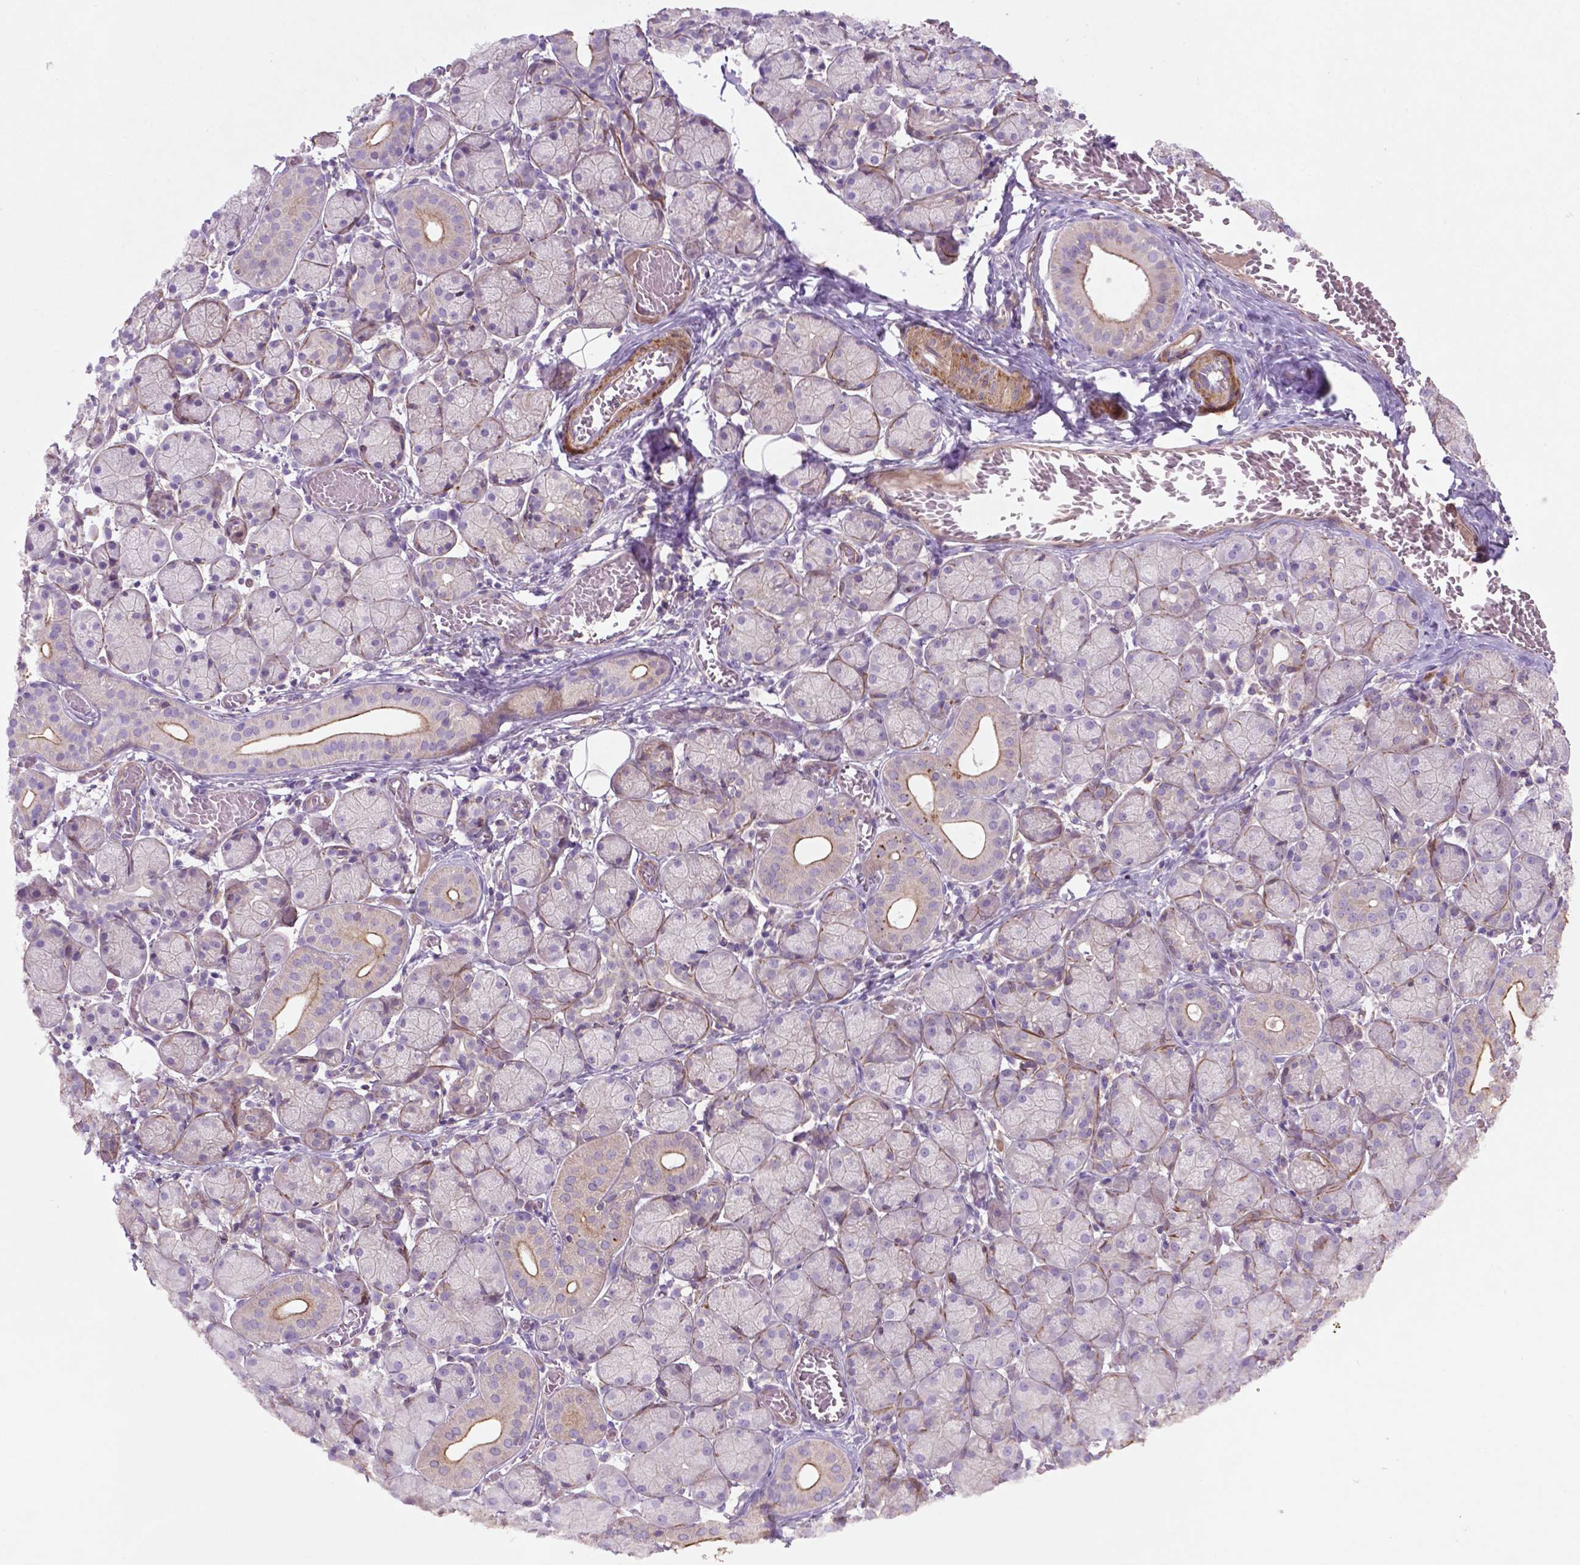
{"staining": {"intensity": "moderate", "quantity": "<25%", "location": "cytoplasmic/membranous"}, "tissue": "salivary gland", "cell_type": "Glandular cells", "image_type": "normal", "snomed": [{"axis": "morphology", "description": "Normal tissue, NOS"}, {"axis": "topography", "description": "Salivary gland"}, {"axis": "topography", "description": "Peripheral nerve tissue"}], "caption": "Immunohistochemical staining of benign human salivary gland reveals <25% levels of moderate cytoplasmic/membranous protein positivity in approximately <25% of glandular cells.", "gene": "BMP4", "patient": {"sex": "female", "age": 24}}